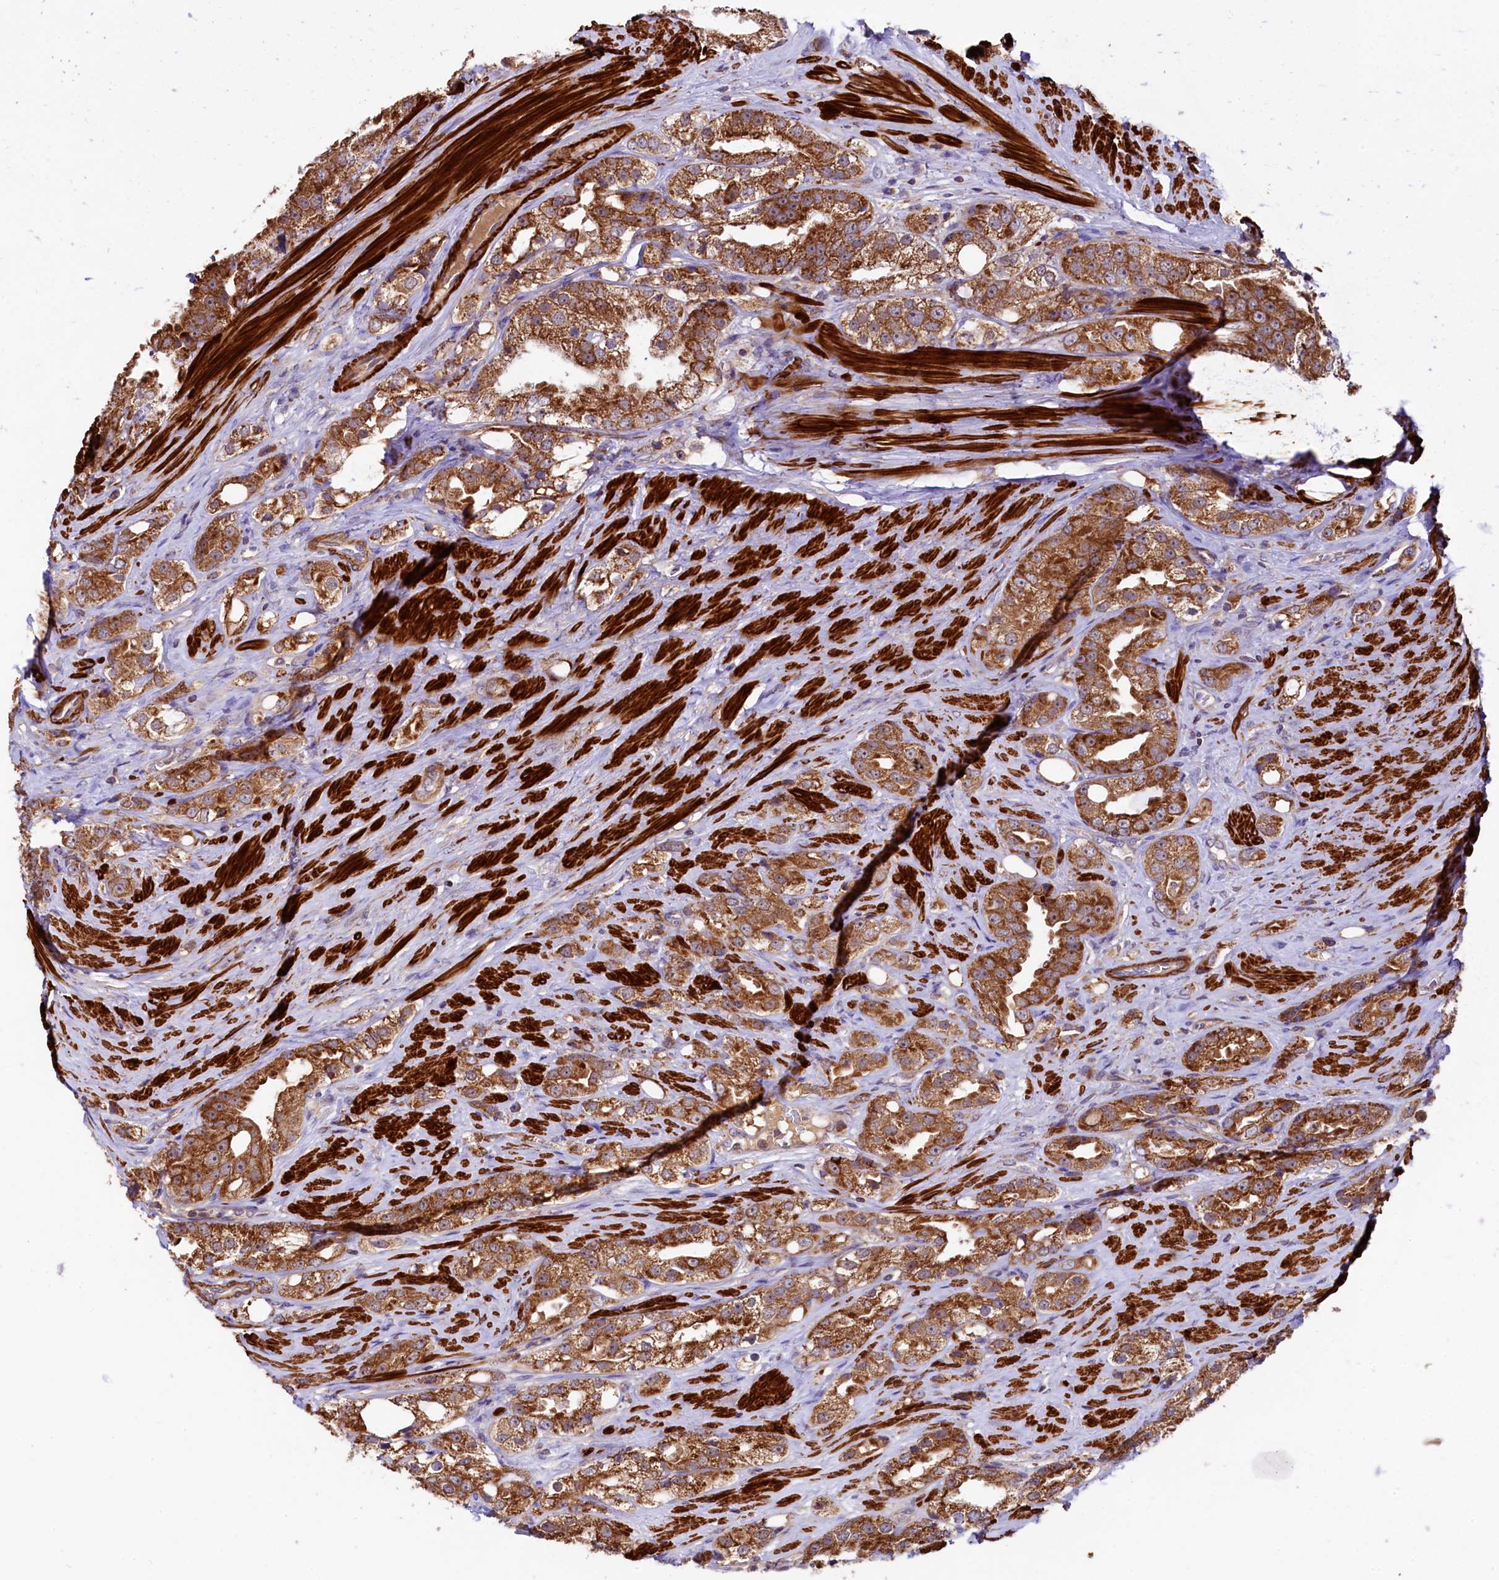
{"staining": {"intensity": "strong", "quantity": ">75%", "location": "cytoplasmic/membranous"}, "tissue": "prostate cancer", "cell_type": "Tumor cells", "image_type": "cancer", "snomed": [{"axis": "morphology", "description": "Adenocarcinoma, NOS"}, {"axis": "topography", "description": "Prostate"}], "caption": "Strong cytoplasmic/membranous expression for a protein is seen in about >75% of tumor cells of prostate cancer (adenocarcinoma) using immunohistochemistry (IHC).", "gene": "CIAO3", "patient": {"sex": "male", "age": 79}}